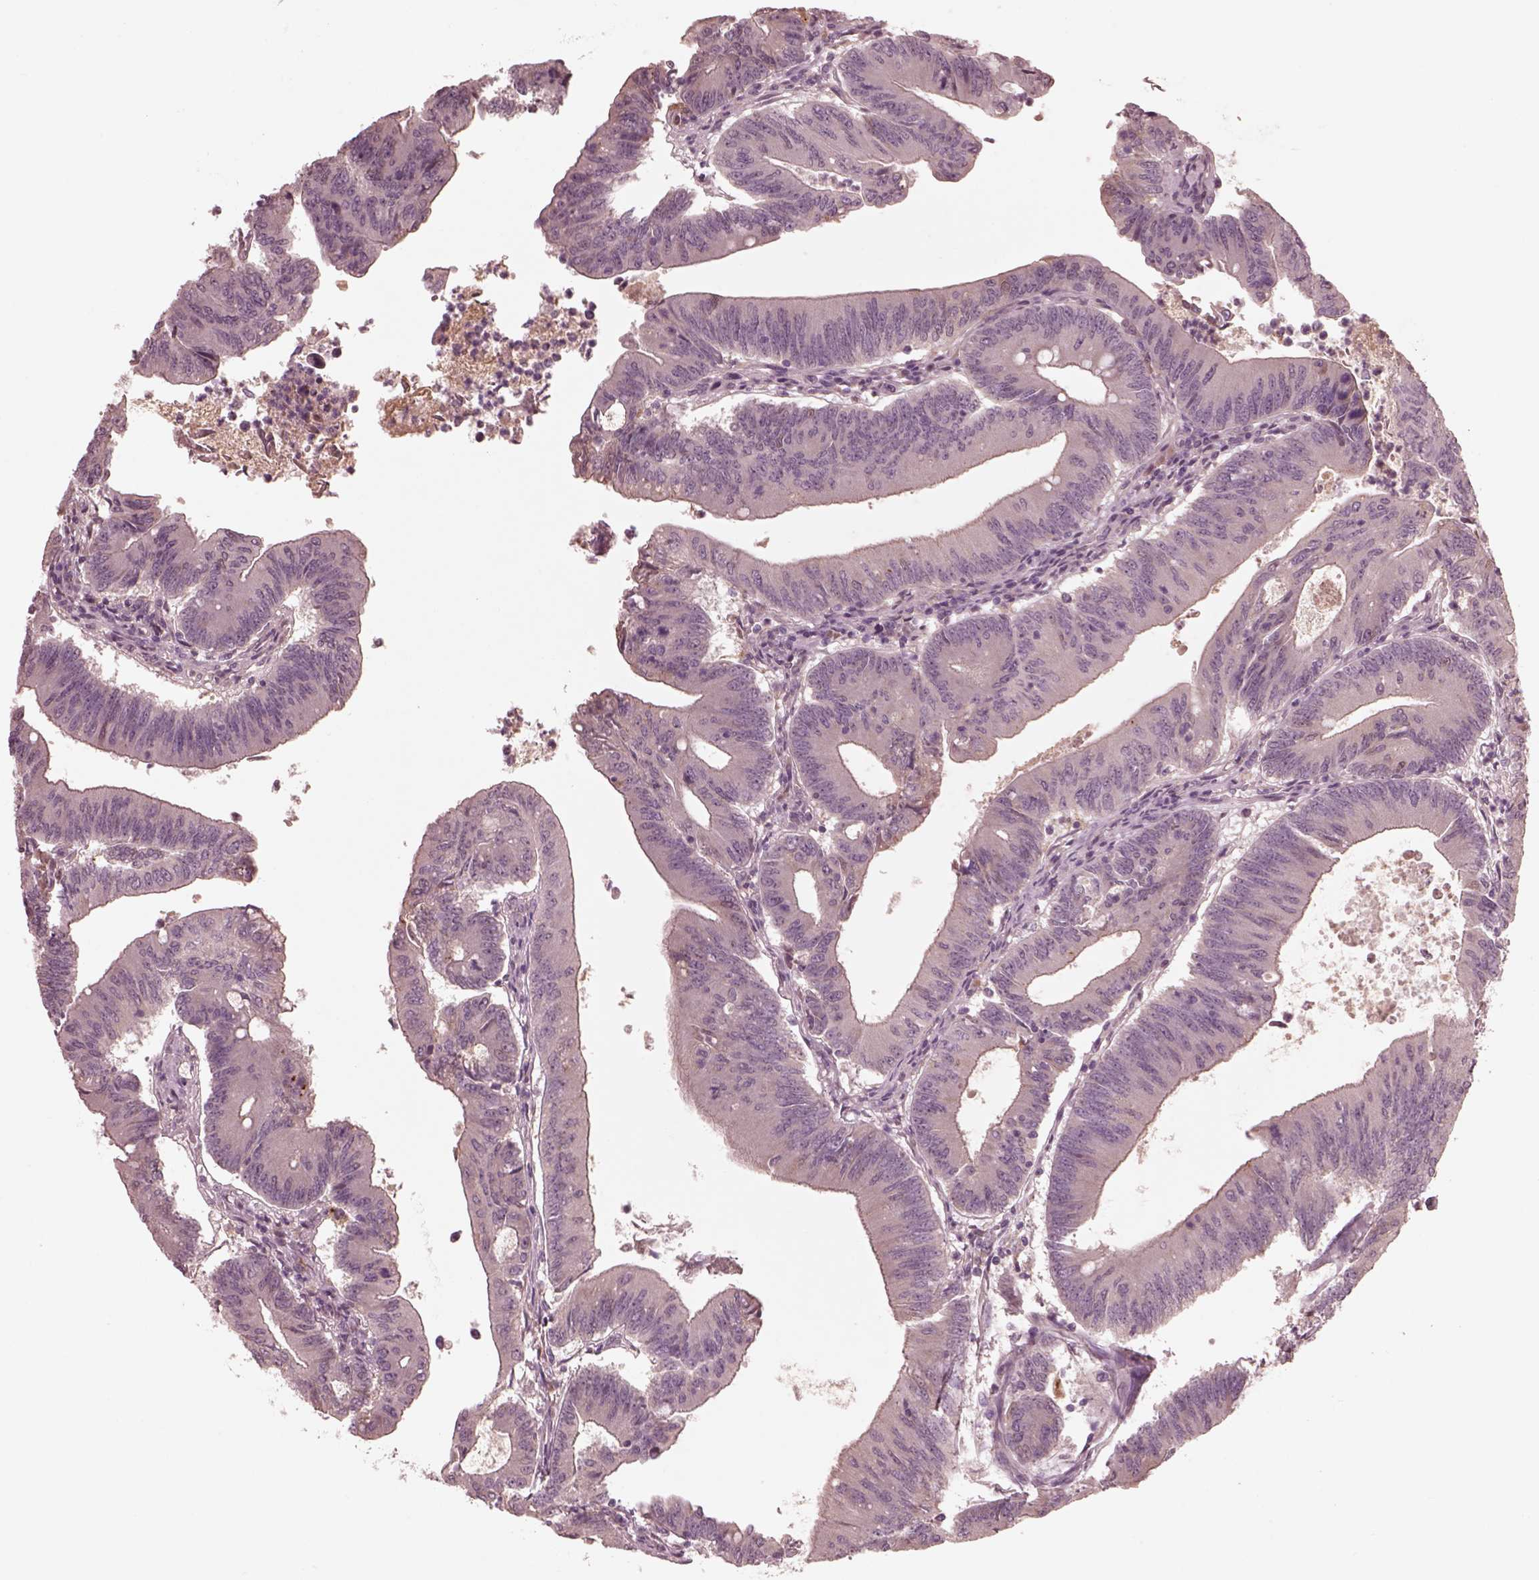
{"staining": {"intensity": "negative", "quantity": "none", "location": "none"}, "tissue": "colorectal cancer", "cell_type": "Tumor cells", "image_type": "cancer", "snomed": [{"axis": "morphology", "description": "Adenocarcinoma, NOS"}, {"axis": "topography", "description": "Colon"}], "caption": "DAB immunohistochemical staining of colorectal cancer demonstrates no significant positivity in tumor cells.", "gene": "VWA5B1", "patient": {"sex": "female", "age": 70}}